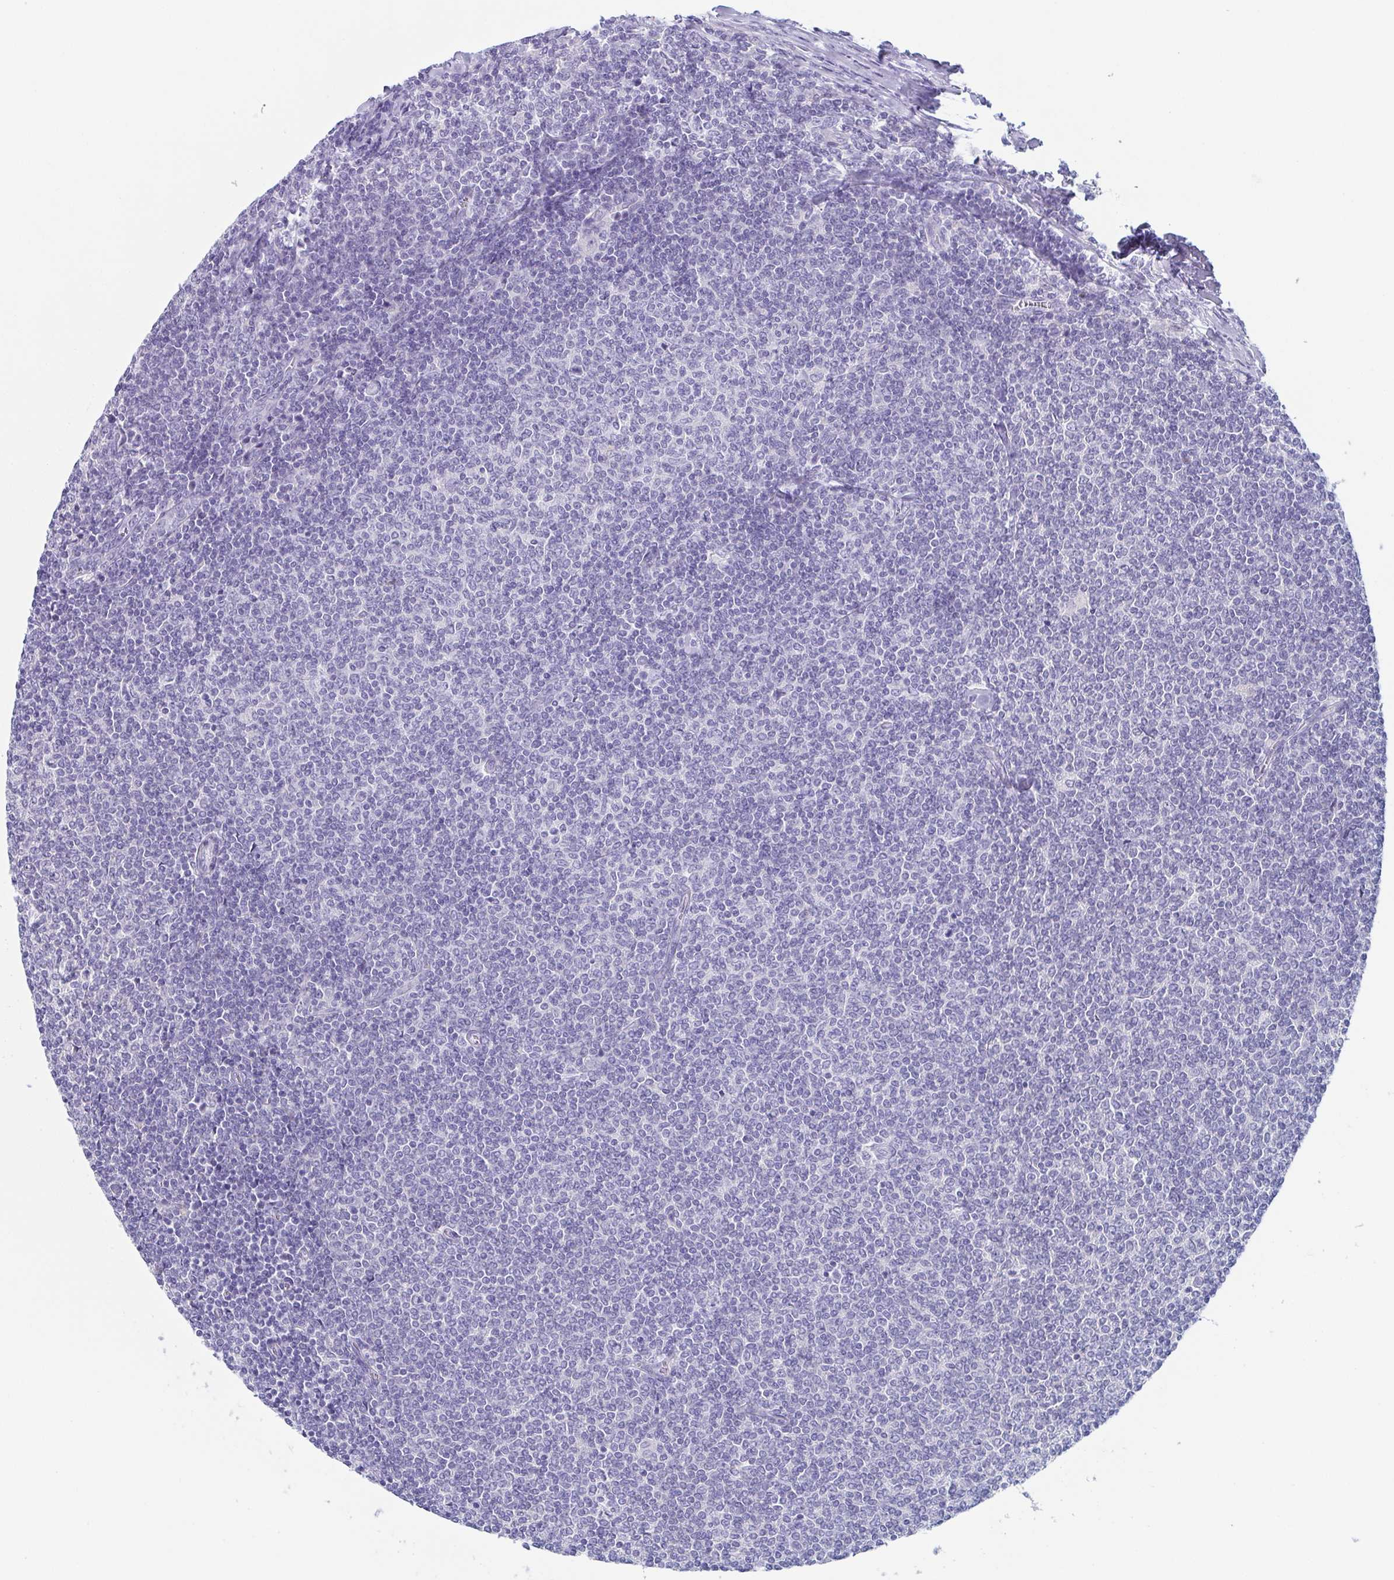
{"staining": {"intensity": "negative", "quantity": "none", "location": "none"}, "tissue": "lymphoma", "cell_type": "Tumor cells", "image_type": "cancer", "snomed": [{"axis": "morphology", "description": "Malignant lymphoma, non-Hodgkin's type, Low grade"}, {"axis": "topography", "description": "Lymph node"}], "caption": "Lymphoma was stained to show a protein in brown. There is no significant expression in tumor cells.", "gene": "TAGLN3", "patient": {"sex": "male", "age": 52}}